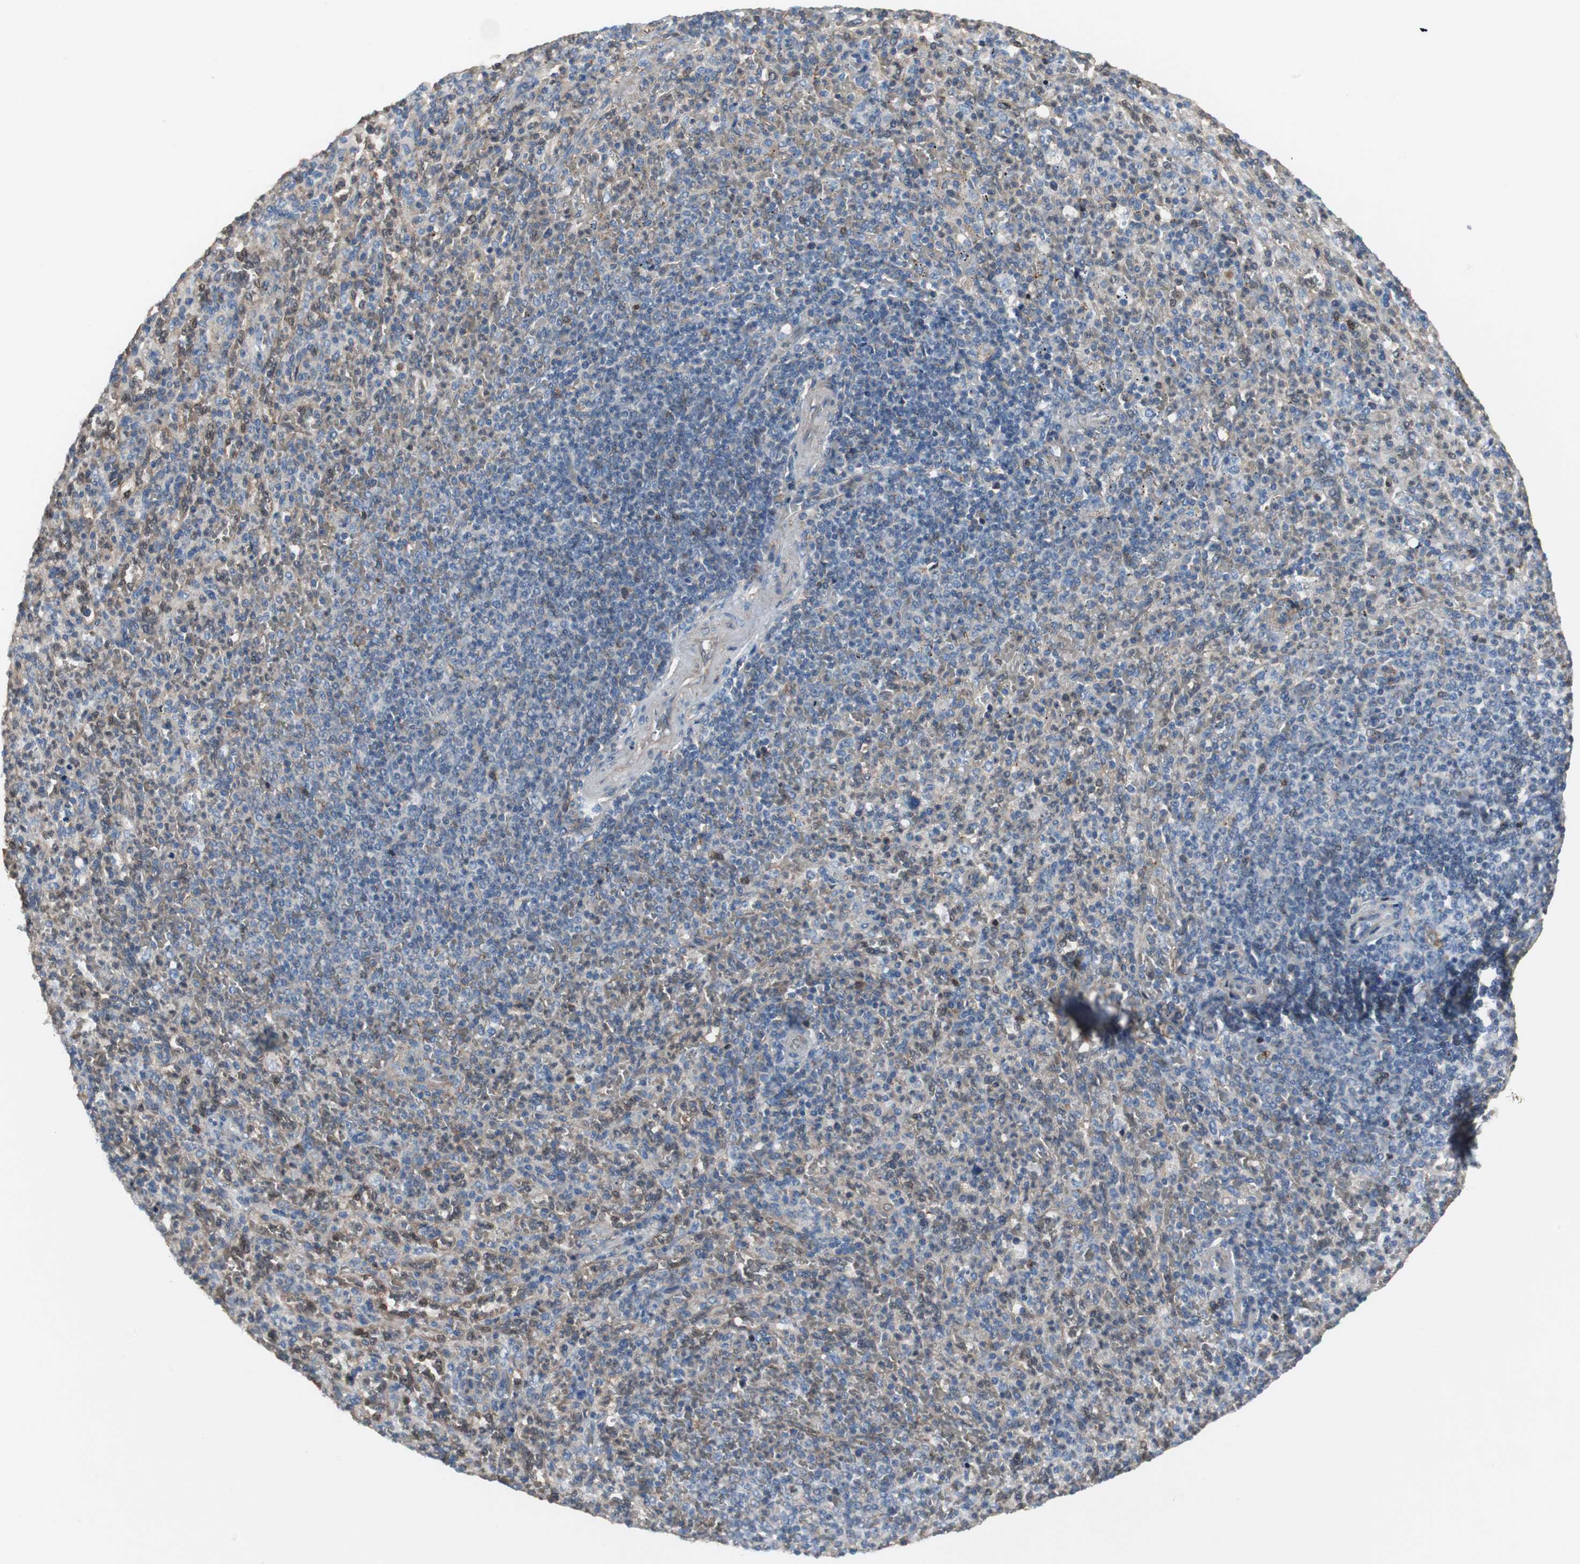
{"staining": {"intensity": "weak", "quantity": "<25%", "location": "cytoplasmic/membranous"}, "tissue": "spleen", "cell_type": "Cells in red pulp", "image_type": "normal", "snomed": [{"axis": "morphology", "description": "Normal tissue, NOS"}, {"axis": "topography", "description": "Spleen"}], "caption": "This is an immunohistochemistry histopathology image of unremarkable spleen. There is no expression in cells in red pulp.", "gene": "ANXA4", "patient": {"sex": "male", "age": 36}}